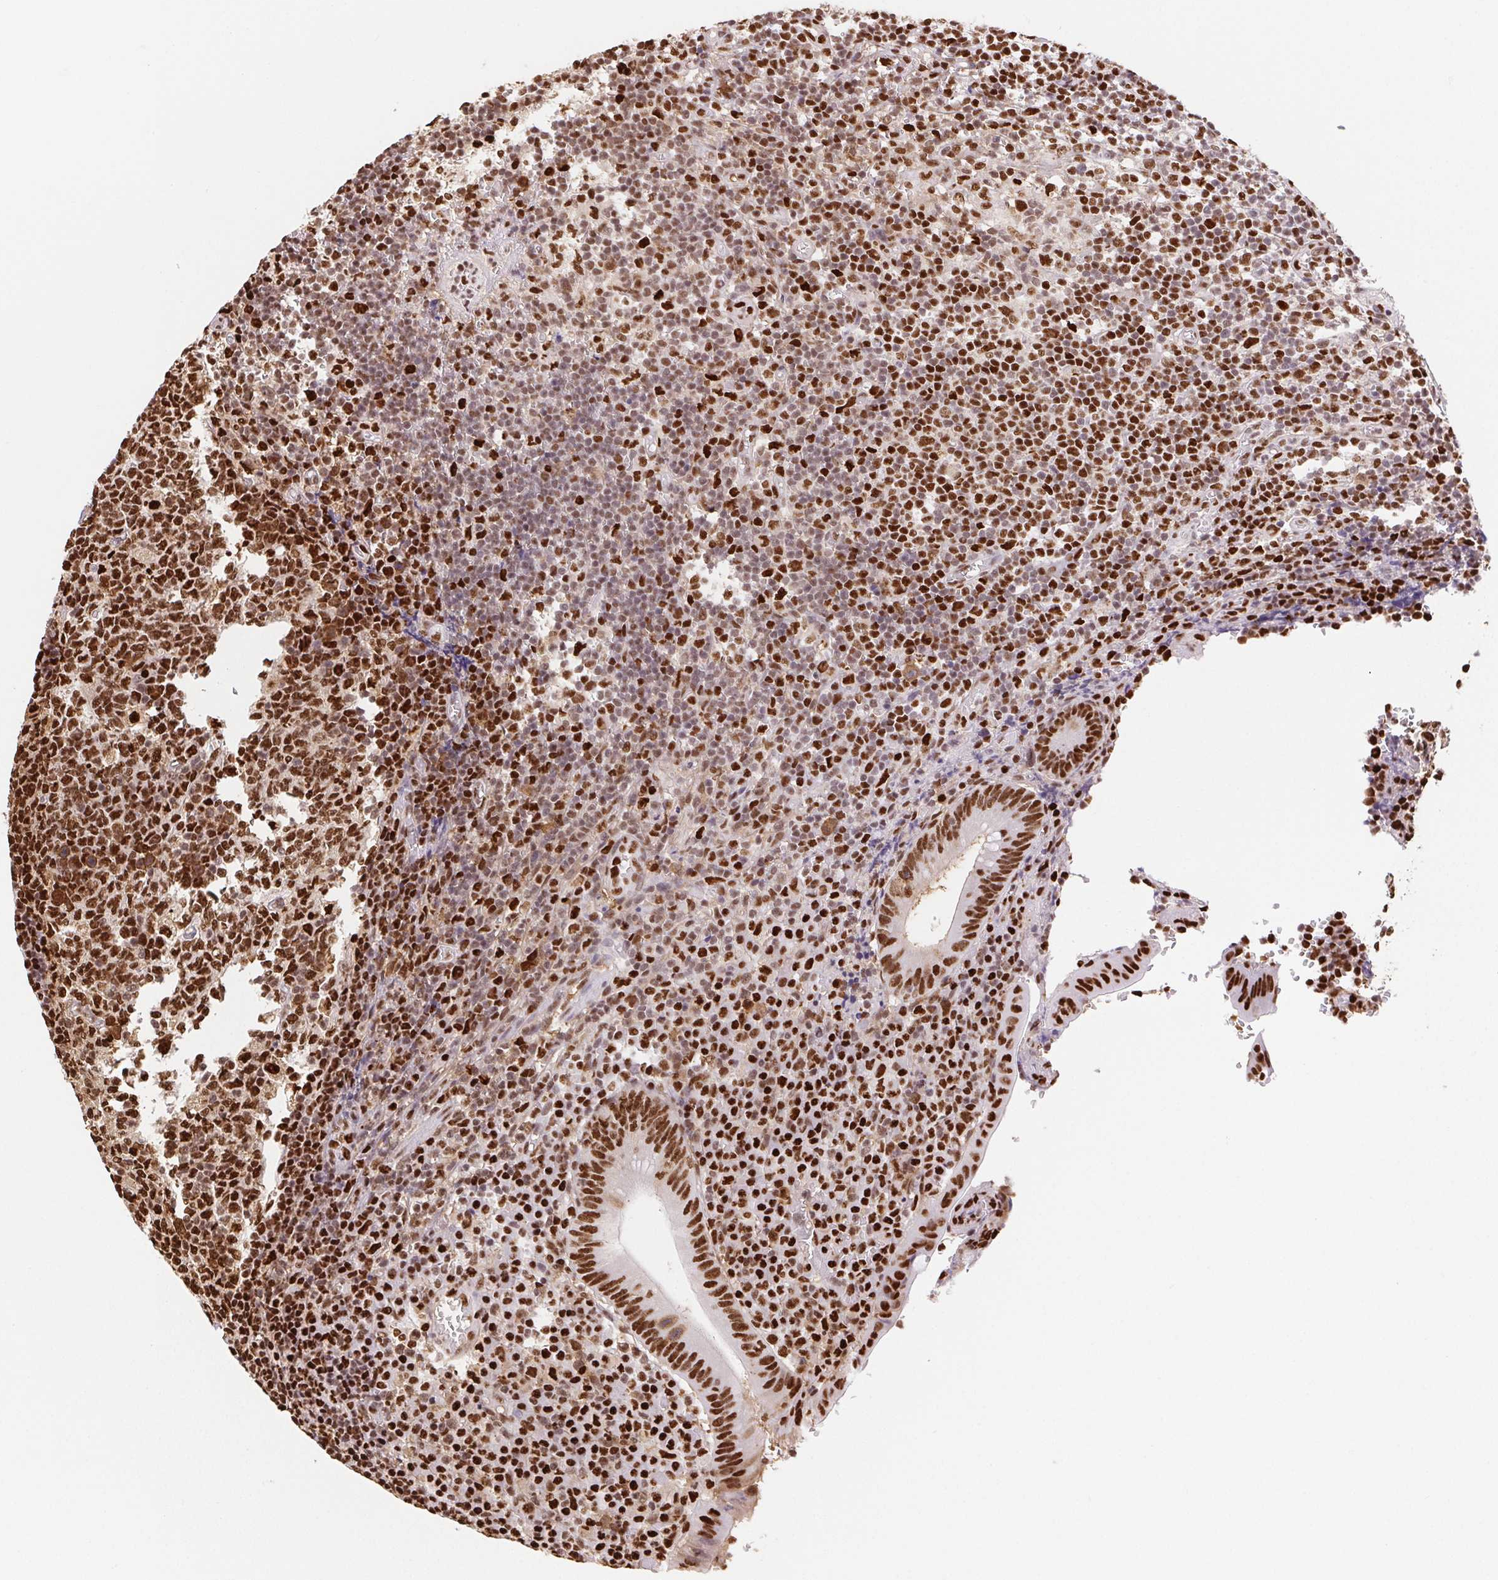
{"staining": {"intensity": "strong", "quantity": ">75%", "location": "nuclear"}, "tissue": "appendix", "cell_type": "Glandular cells", "image_type": "normal", "snomed": [{"axis": "morphology", "description": "Normal tissue, NOS"}, {"axis": "topography", "description": "Appendix"}], "caption": "This photomicrograph shows unremarkable appendix stained with immunohistochemistry (IHC) to label a protein in brown. The nuclear of glandular cells show strong positivity for the protein. Nuclei are counter-stained blue.", "gene": "SETSIP", "patient": {"sex": "male", "age": 18}}